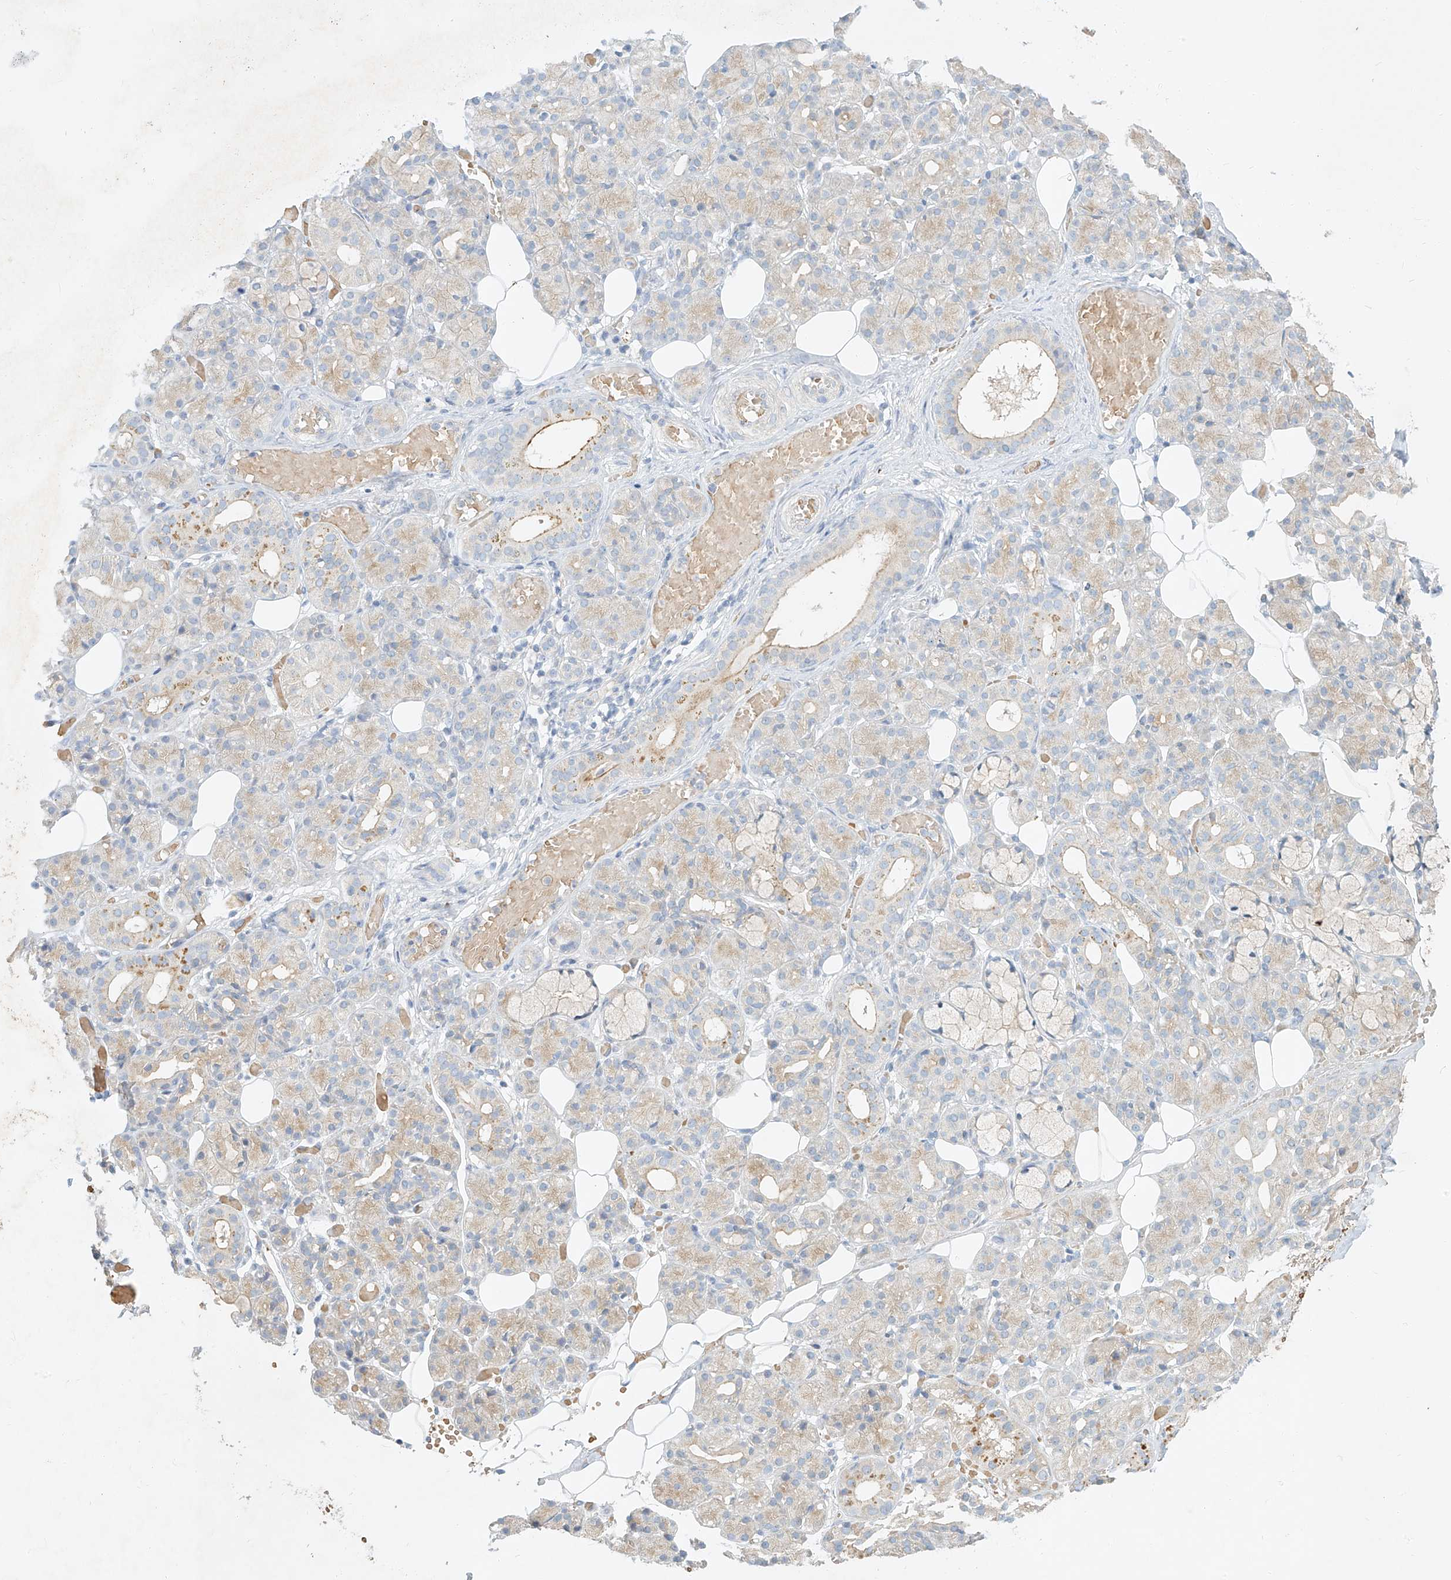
{"staining": {"intensity": "weak", "quantity": "25%-75%", "location": "cytoplasmic/membranous"}, "tissue": "salivary gland", "cell_type": "Glandular cells", "image_type": "normal", "snomed": [{"axis": "morphology", "description": "Normal tissue, NOS"}, {"axis": "topography", "description": "Salivary gland"}], "caption": "Salivary gland stained with IHC shows weak cytoplasmic/membranous staining in about 25%-75% of glandular cells.", "gene": "SYTL3", "patient": {"sex": "male", "age": 63}}